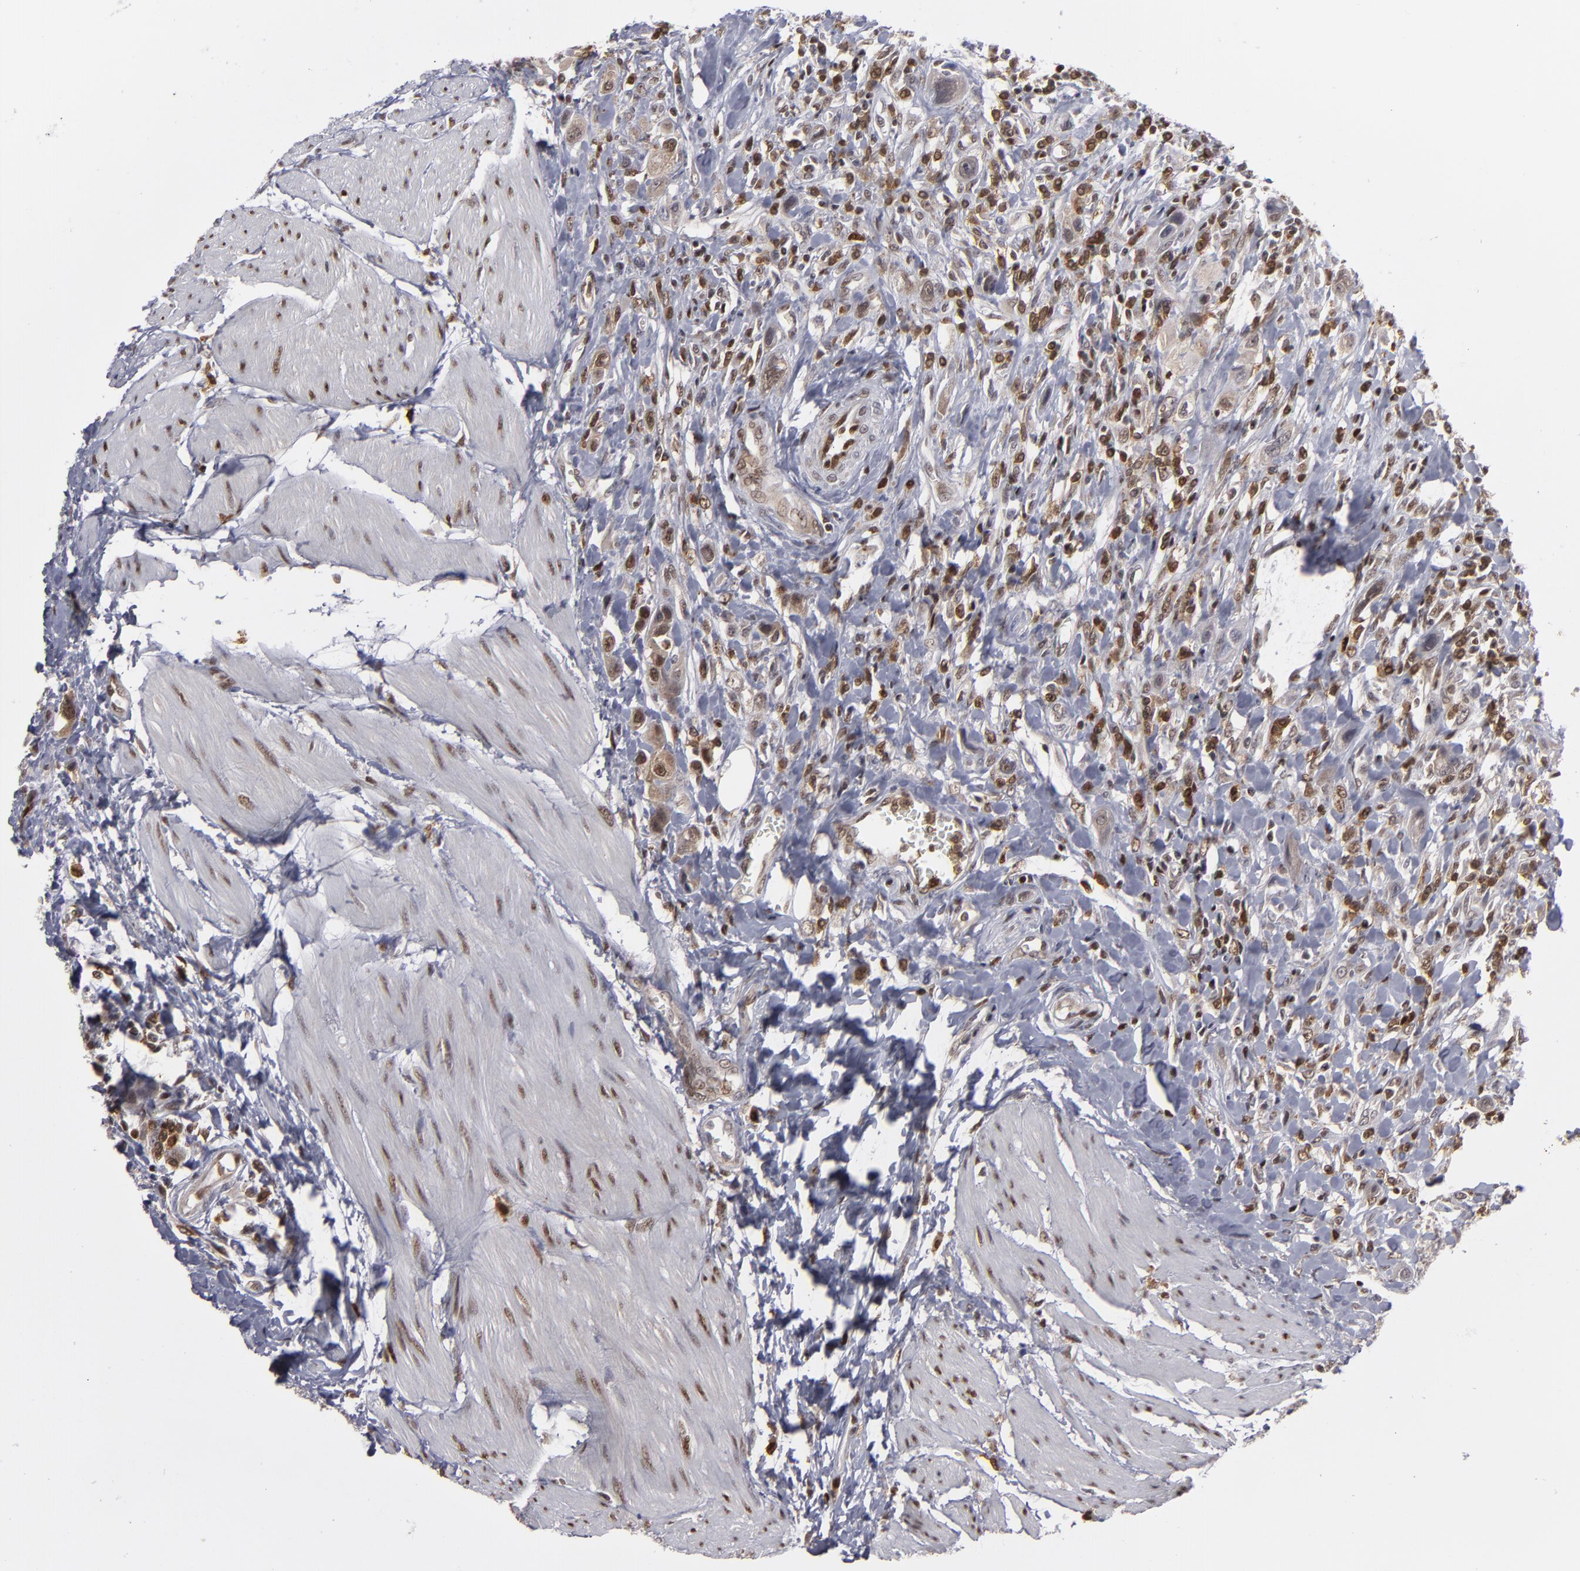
{"staining": {"intensity": "moderate", "quantity": "25%-75%", "location": "cytoplasmic/membranous,nuclear"}, "tissue": "urothelial cancer", "cell_type": "Tumor cells", "image_type": "cancer", "snomed": [{"axis": "morphology", "description": "Urothelial carcinoma, High grade"}, {"axis": "topography", "description": "Urinary bladder"}], "caption": "Brown immunohistochemical staining in urothelial cancer shows moderate cytoplasmic/membranous and nuclear staining in approximately 25%-75% of tumor cells.", "gene": "GSR", "patient": {"sex": "male", "age": 50}}